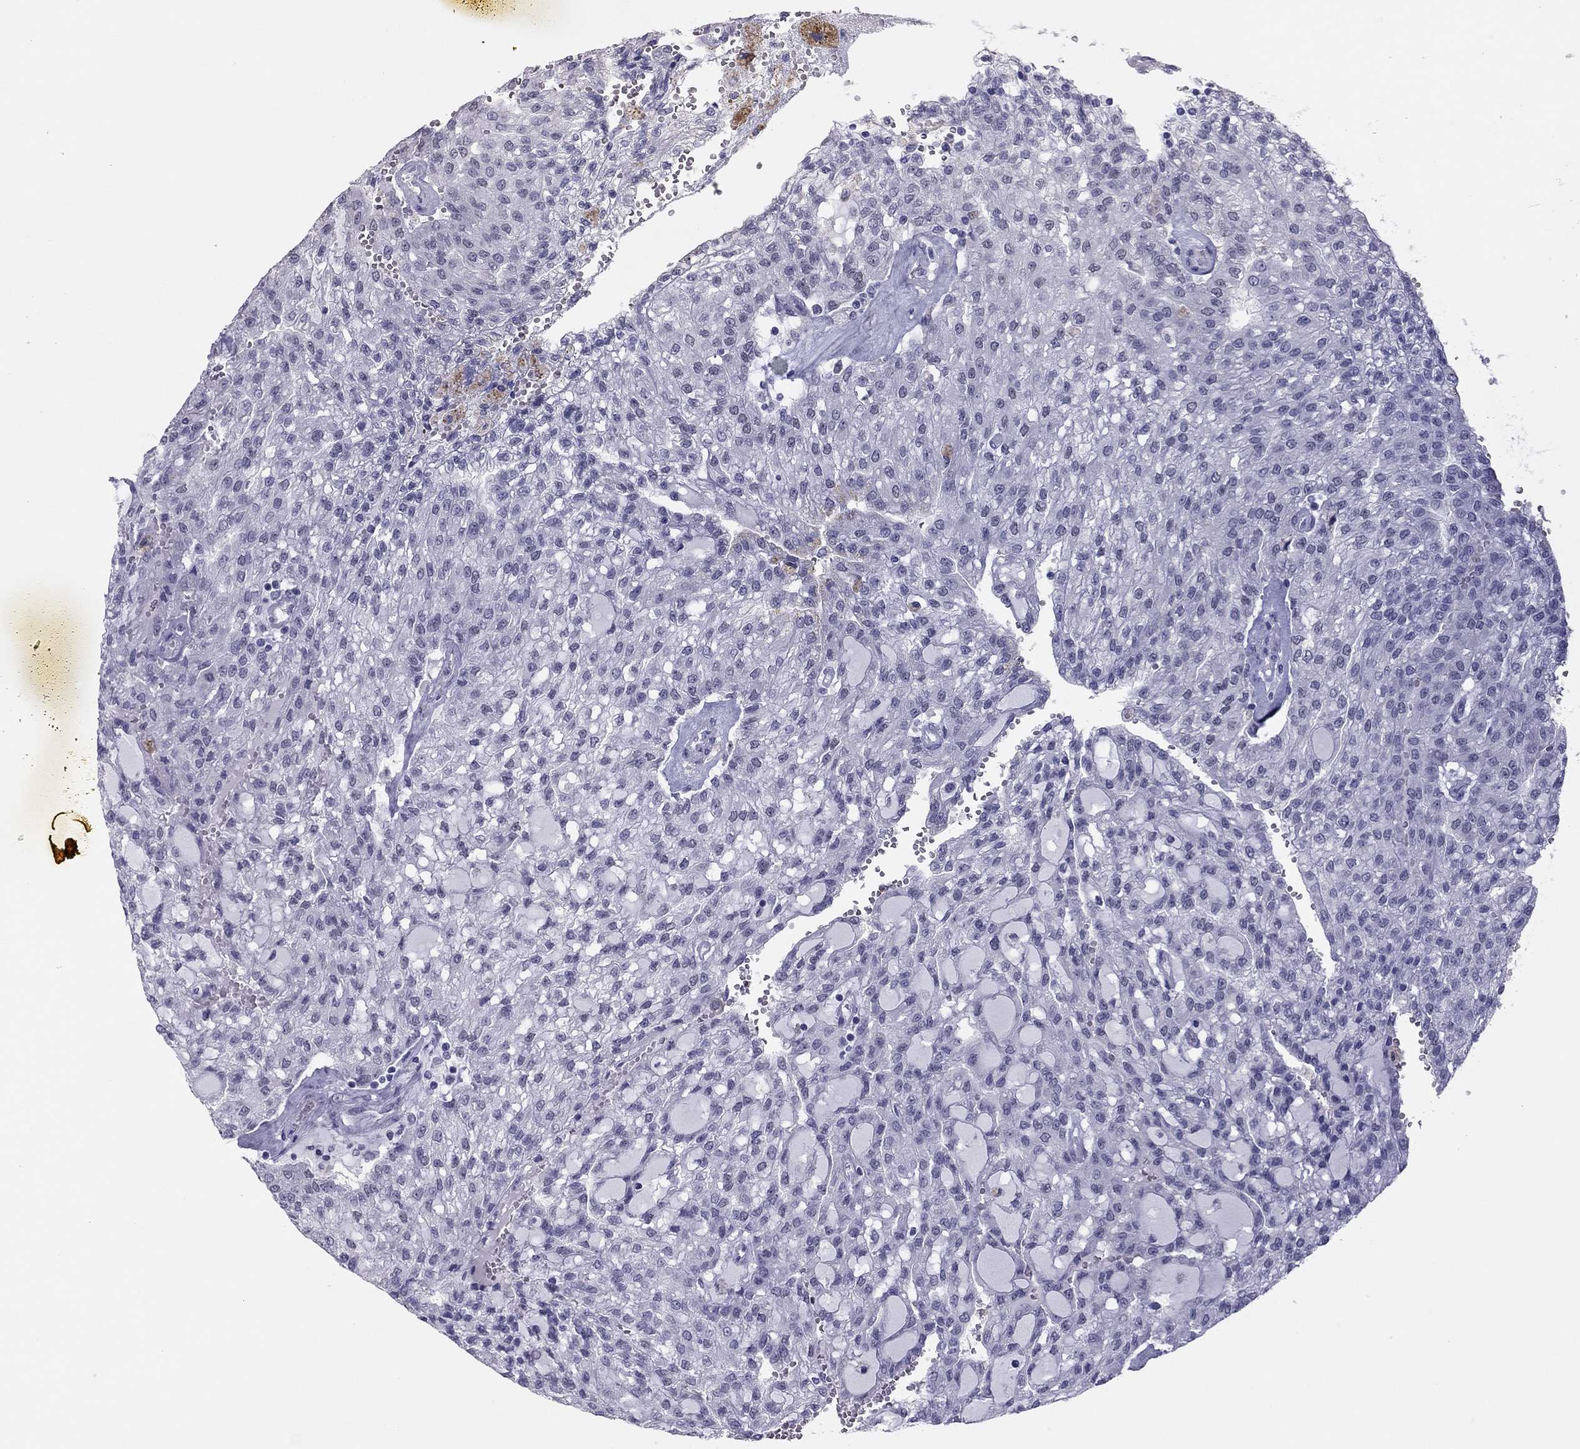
{"staining": {"intensity": "negative", "quantity": "none", "location": "none"}, "tissue": "renal cancer", "cell_type": "Tumor cells", "image_type": "cancer", "snomed": [{"axis": "morphology", "description": "Adenocarcinoma, NOS"}, {"axis": "topography", "description": "Kidney"}], "caption": "There is no significant positivity in tumor cells of renal cancer (adenocarcinoma).", "gene": "PHOX2A", "patient": {"sex": "male", "age": 63}}